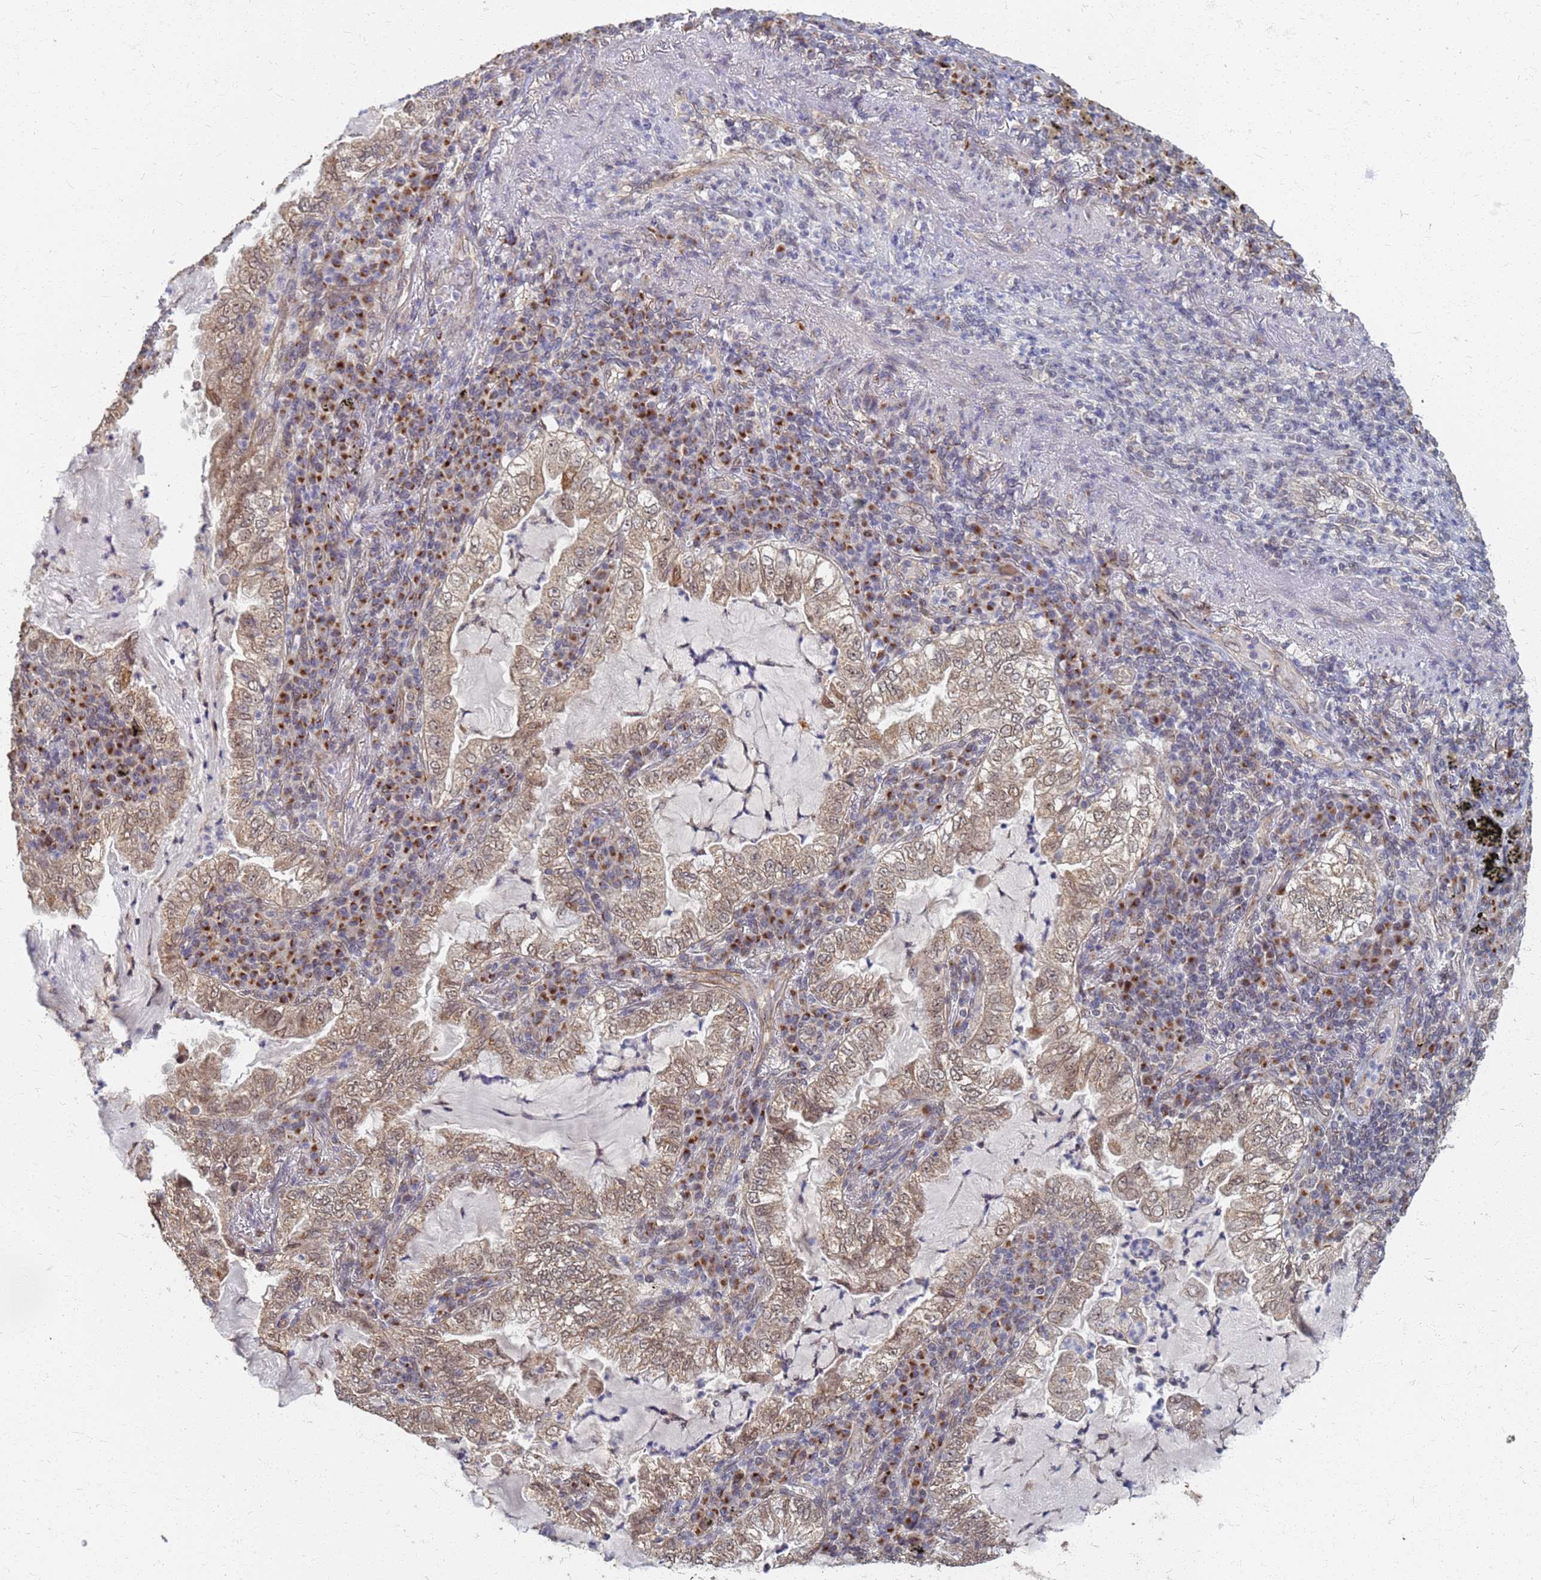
{"staining": {"intensity": "moderate", "quantity": ">75%", "location": "cytoplasmic/membranous,nuclear"}, "tissue": "lung cancer", "cell_type": "Tumor cells", "image_type": "cancer", "snomed": [{"axis": "morphology", "description": "Adenocarcinoma, NOS"}, {"axis": "topography", "description": "Lung"}], "caption": "This photomicrograph demonstrates immunohistochemistry (IHC) staining of human lung cancer (adenocarcinoma), with medium moderate cytoplasmic/membranous and nuclear staining in about >75% of tumor cells.", "gene": "ITGB4", "patient": {"sex": "female", "age": 73}}